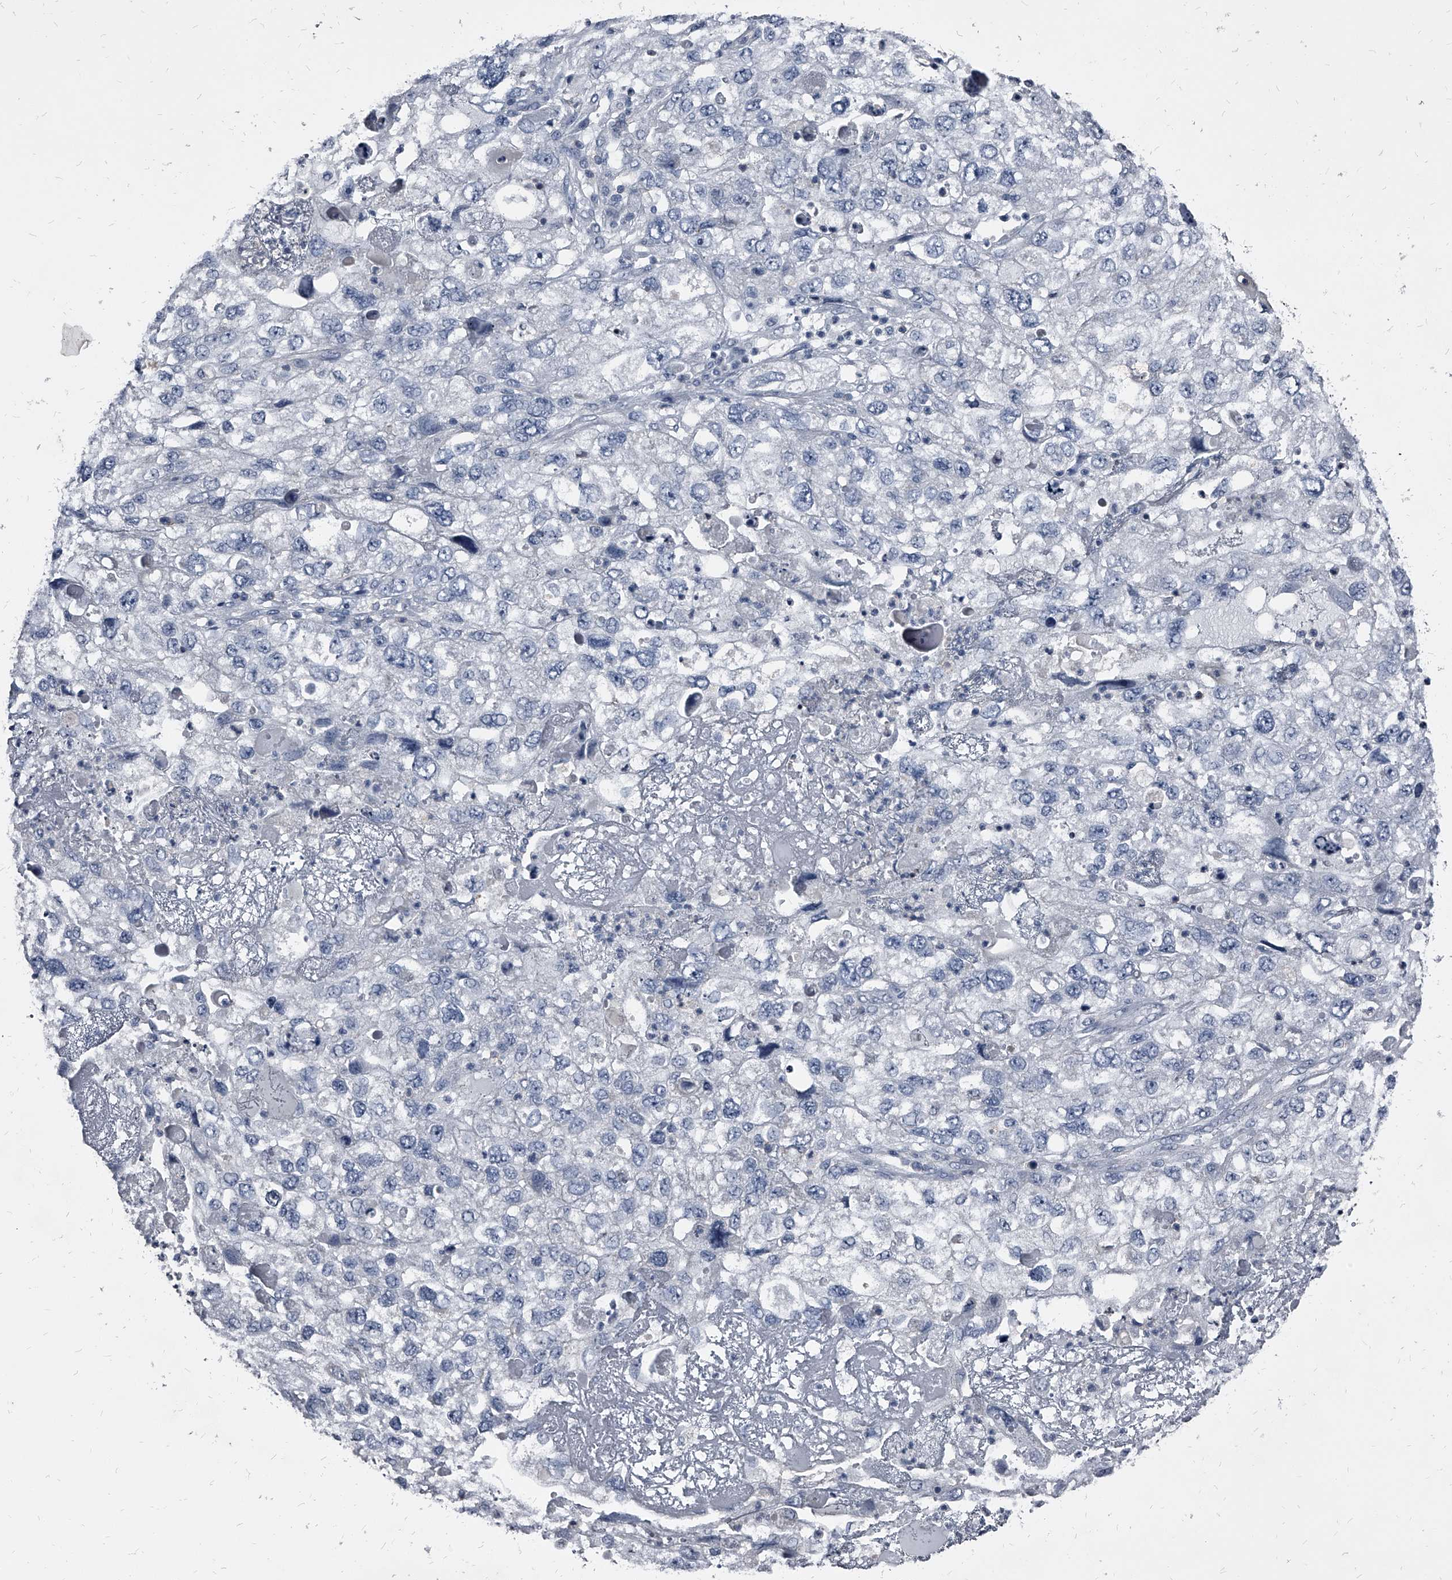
{"staining": {"intensity": "negative", "quantity": "none", "location": "none"}, "tissue": "endometrial cancer", "cell_type": "Tumor cells", "image_type": "cancer", "snomed": [{"axis": "morphology", "description": "Adenocarcinoma, NOS"}, {"axis": "topography", "description": "Endometrium"}], "caption": "Human endometrial cancer (adenocarcinoma) stained for a protein using immunohistochemistry exhibits no staining in tumor cells.", "gene": "PGLYRP3", "patient": {"sex": "female", "age": 49}}